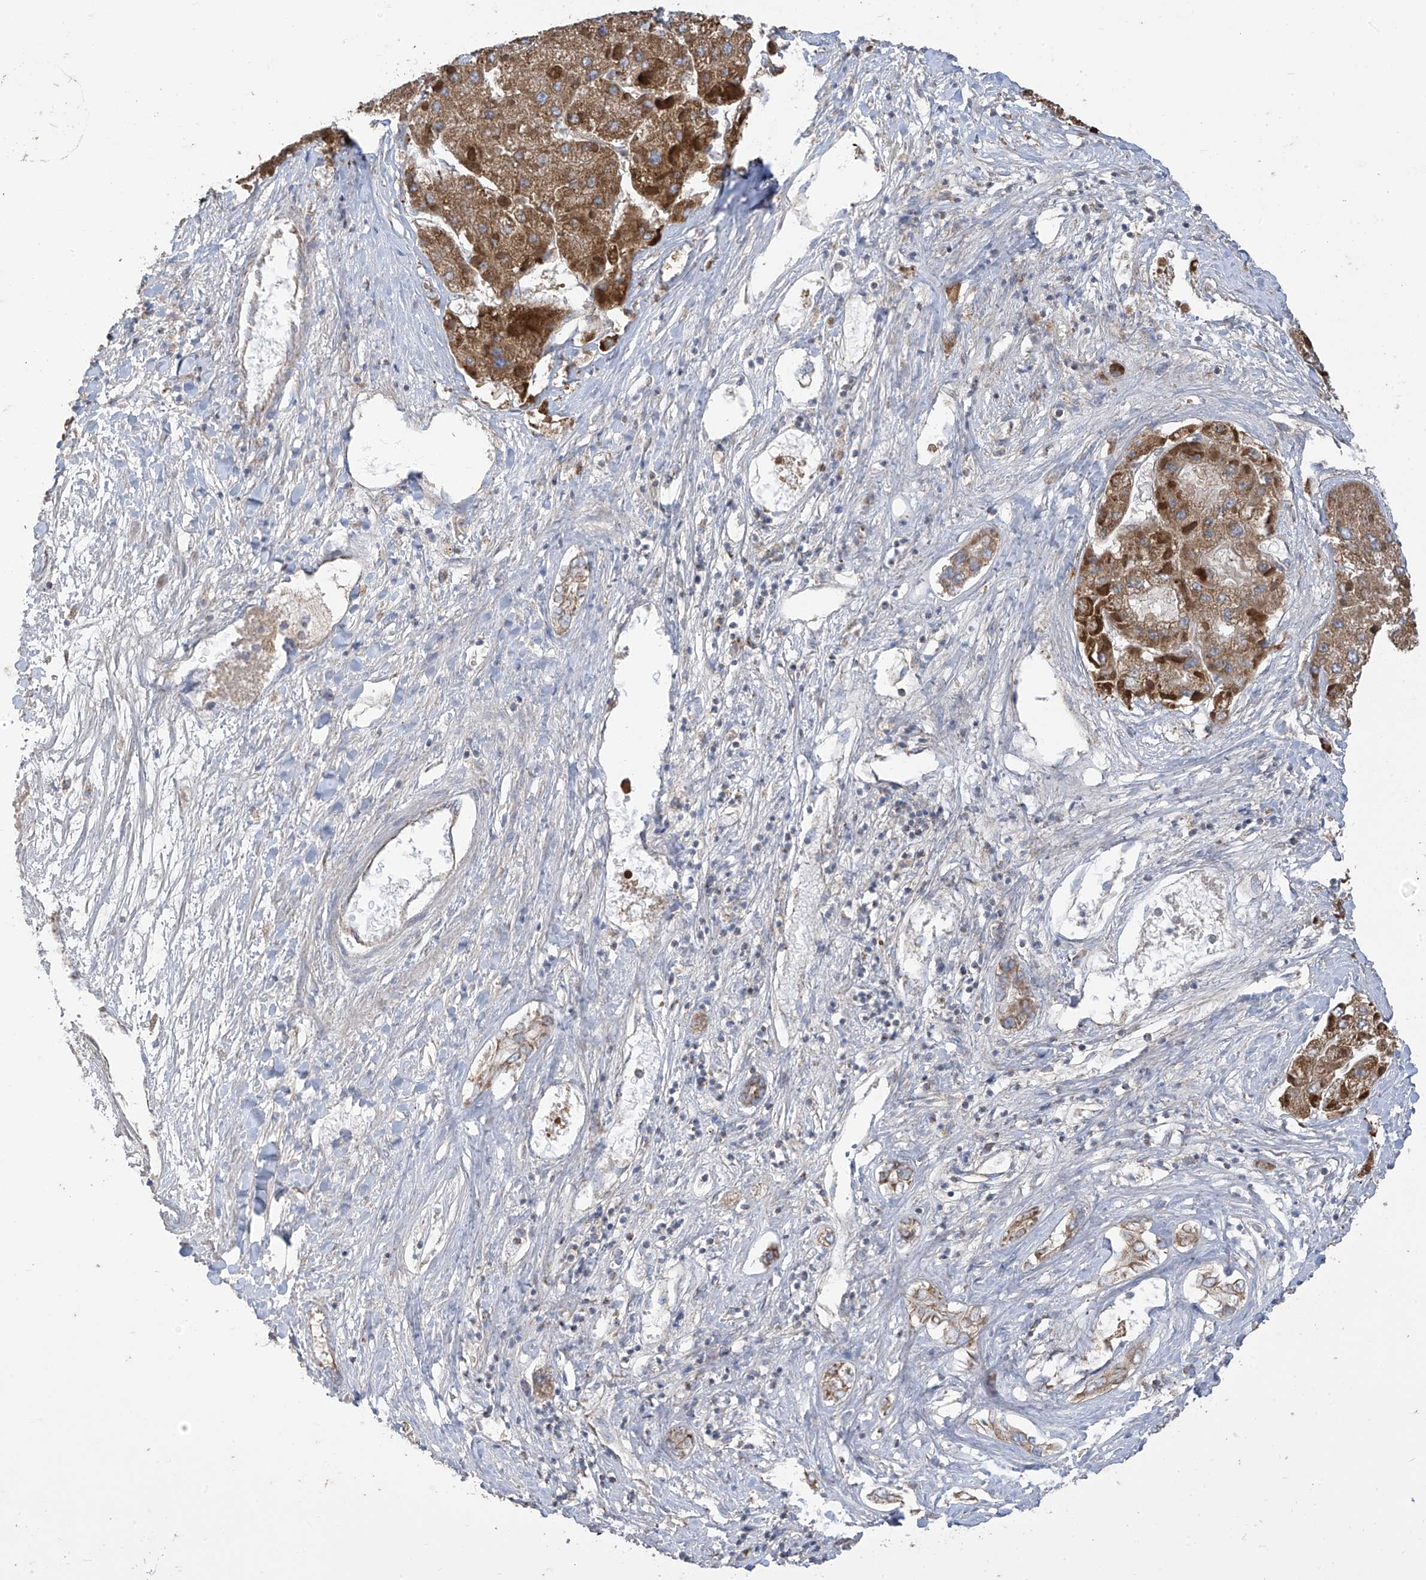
{"staining": {"intensity": "strong", "quantity": ">75%", "location": "cytoplasmic/membranous"}, "tissue": "liver cancer", "cell_type": "Tumor cells", "image_type": "cancer", "snomed": [{"axis": "morphology", "description": "Carcinoma, Hepatocellular, NOS"}, {"axis": "topography", "description": "Liver"}], "caption": "Liver cancer (hepatocellular carcinoma) tissue reveals strong cytoplasmic/membranous expression in approximately >75% of tumor cells (Stains: DAB (3,3'-diaminobenzidine) in brown, nuclei in blue, Microscopy: brightfield microscopy at high magnification).", "gene": "PNPT1", "patient": {"sex": "female", "age": 73}}